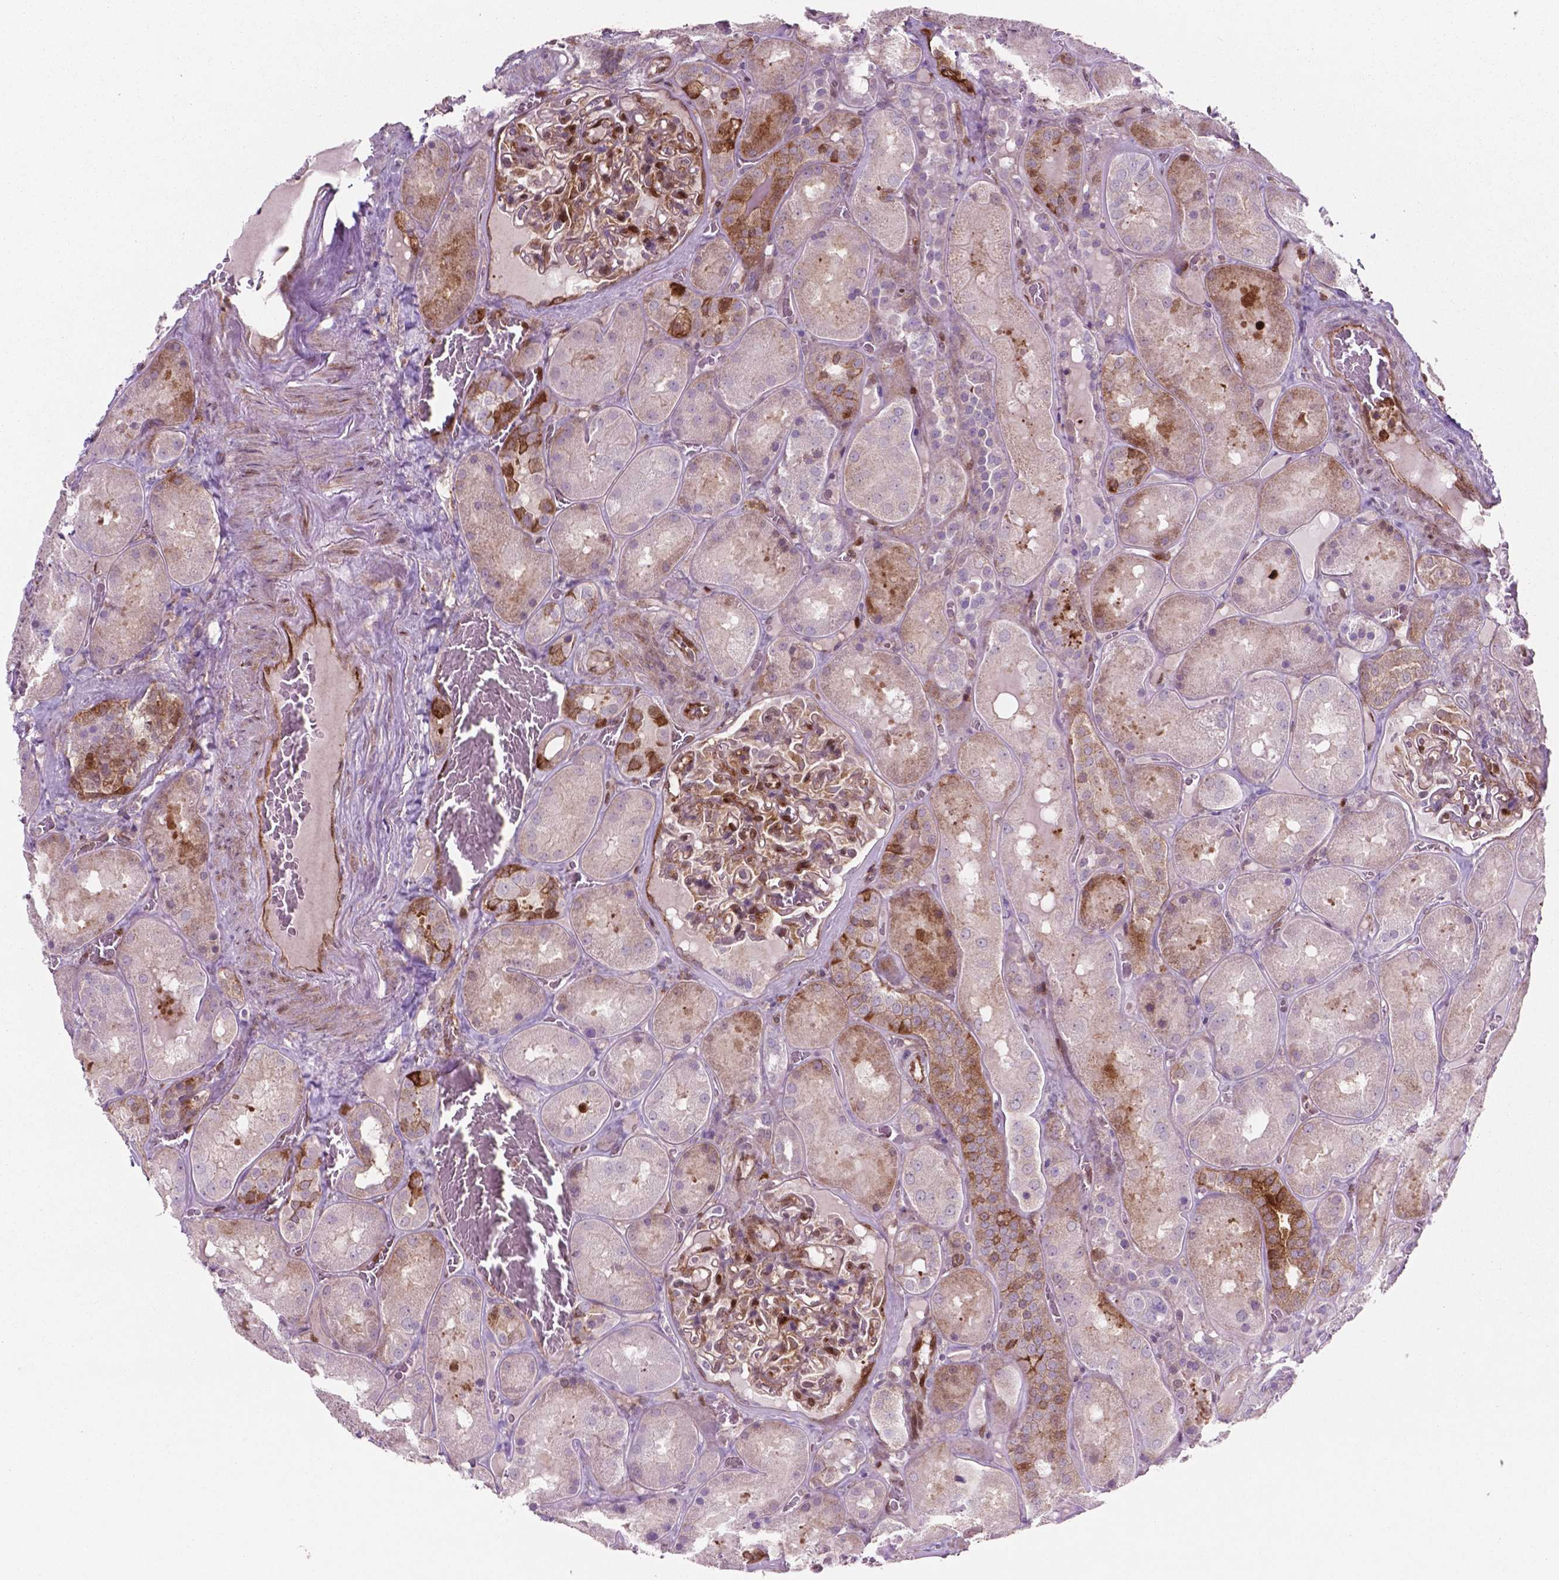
{"staining": {"intensity": "strong", "quantity": "<25%", "location": "cytoplasmic/membranous"}, "tissue": "kidney", "cell_type": "Cells in glomeruli", "image_type": "normal", "snomed": [{"axis": "morphology", "description": "Normal tissue, NOS"}, {"axis": "topography", "description": "Kidney"}], "caption": "Immunohistochemistry (DAB) staining of benign kidney exhibits strong cytoplasmic/membranous protein positivity in about <25% of cells in glomeruli.", "gene": "LDHA", "patient": {"sex": "male", "age": 73}}